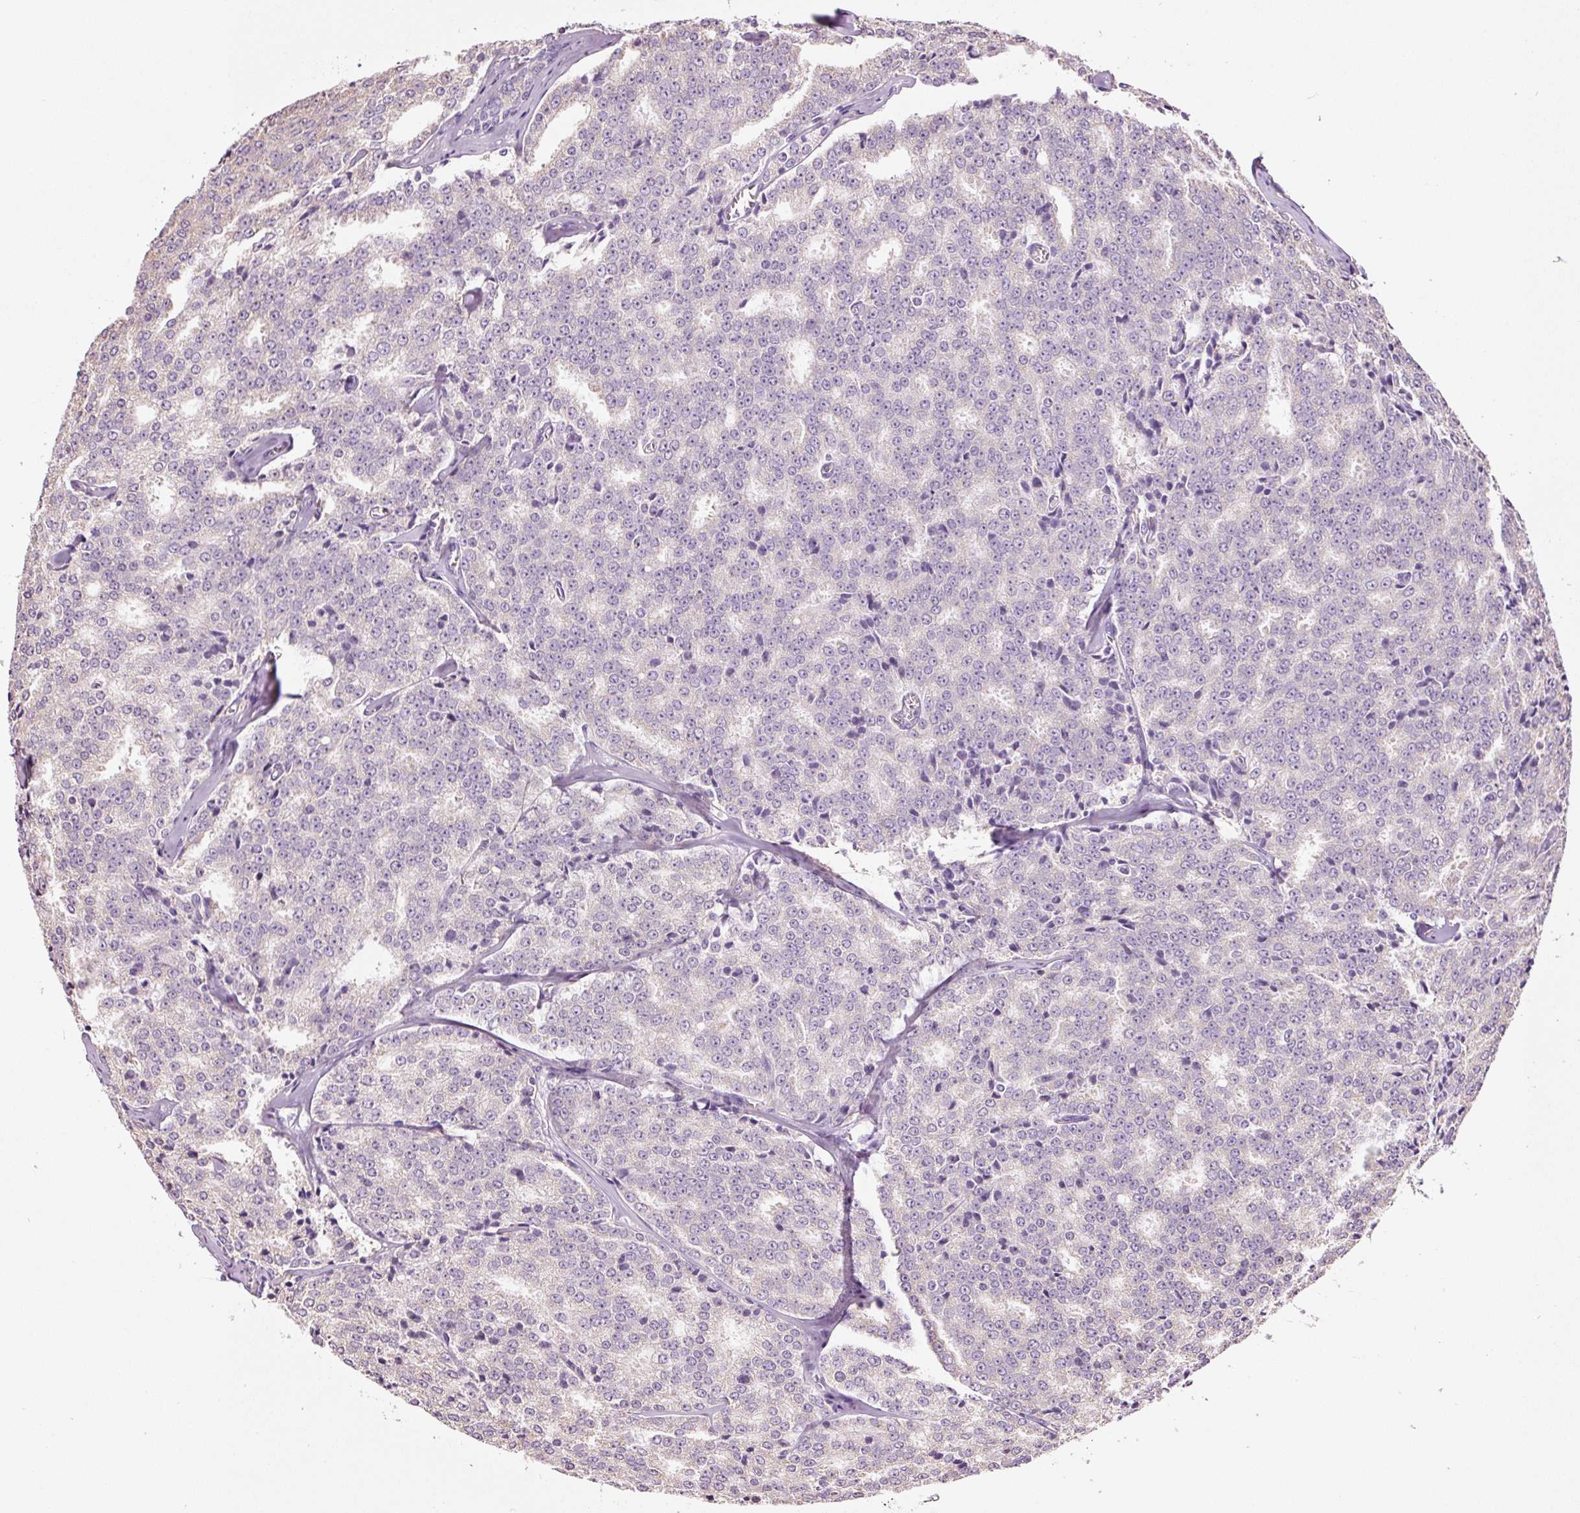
{"staining": {"intensity": "negative", "quantity": "none", "location": "none"}, "tissue": "prostate cancer", "cell_type": "Tumor cells", "image_type": "cancer", "snomed": [{"axis": "morphology", "description": "Adenocarcinoma, Low grade"}, {"axis": "topography", "description": "Prostate"}], "caption": "There is no significant staining in tumor cells of prostate cancer. (Stains: DAB immunohistochemistry with hematoxylin counter stain, Microscopy: brightfield microscopy at high magnification).", "gene": "GCG", "patient": {"sex": "male", "age": 60}}